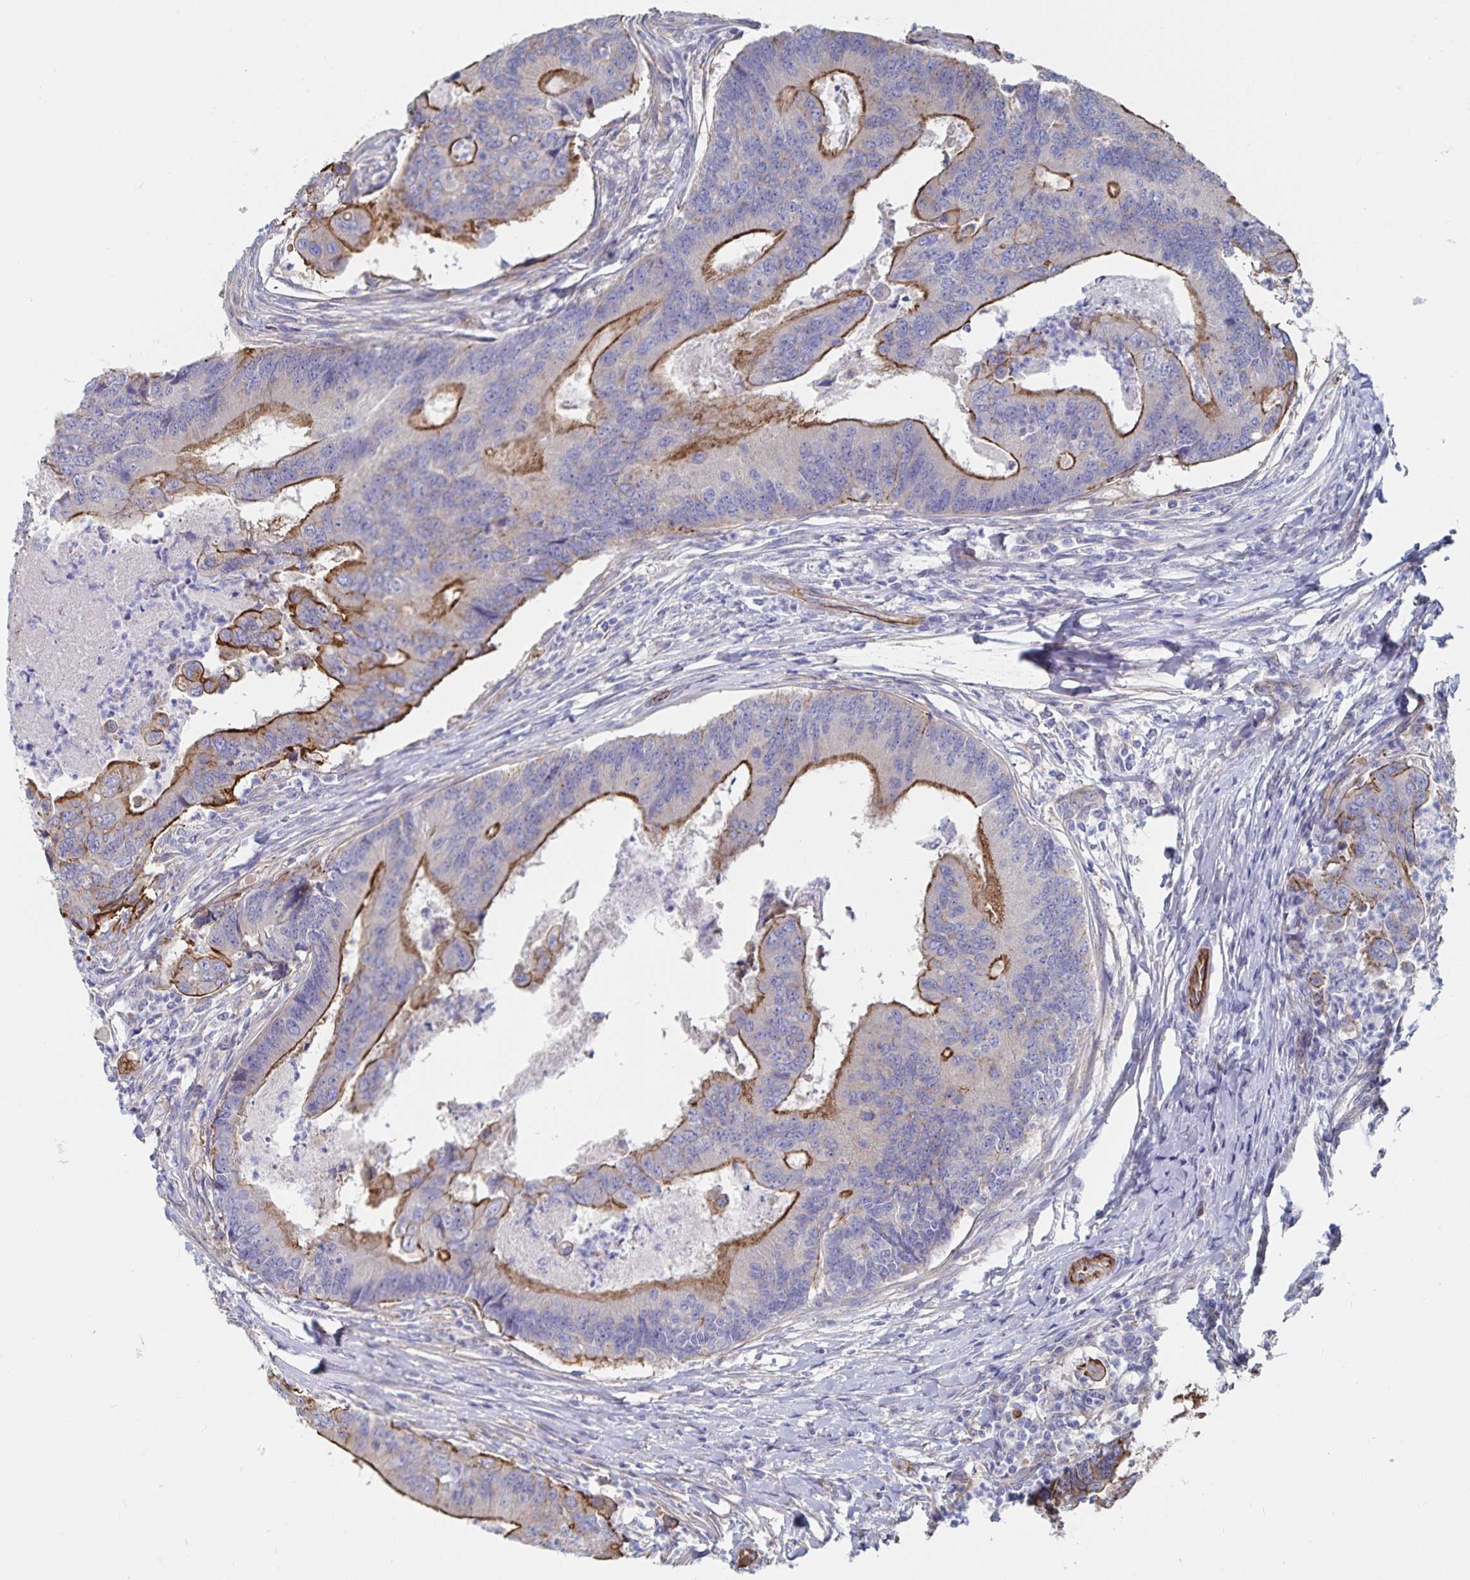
{"staining": {"intensity": "strong", "quantity": "25%-75%", "location": "cytoplasmic/membranous"}, "tissue": "colorectal cancer", "cell_type": "Tumor cells", "image_type": "cancer", "snomed": [{"axis": "morphology", "description": "Adenocarcinoma, NOS"}, {"axis": "topography", "description": "Colon"}], "caption": "Tumor cells show high levels of strong cytoplasmic/membranous expression in about 25%-75% of cells in human colorectal cancer.", "gene": "SSTR1", "patient": {"sex": "female", "age": 67}}